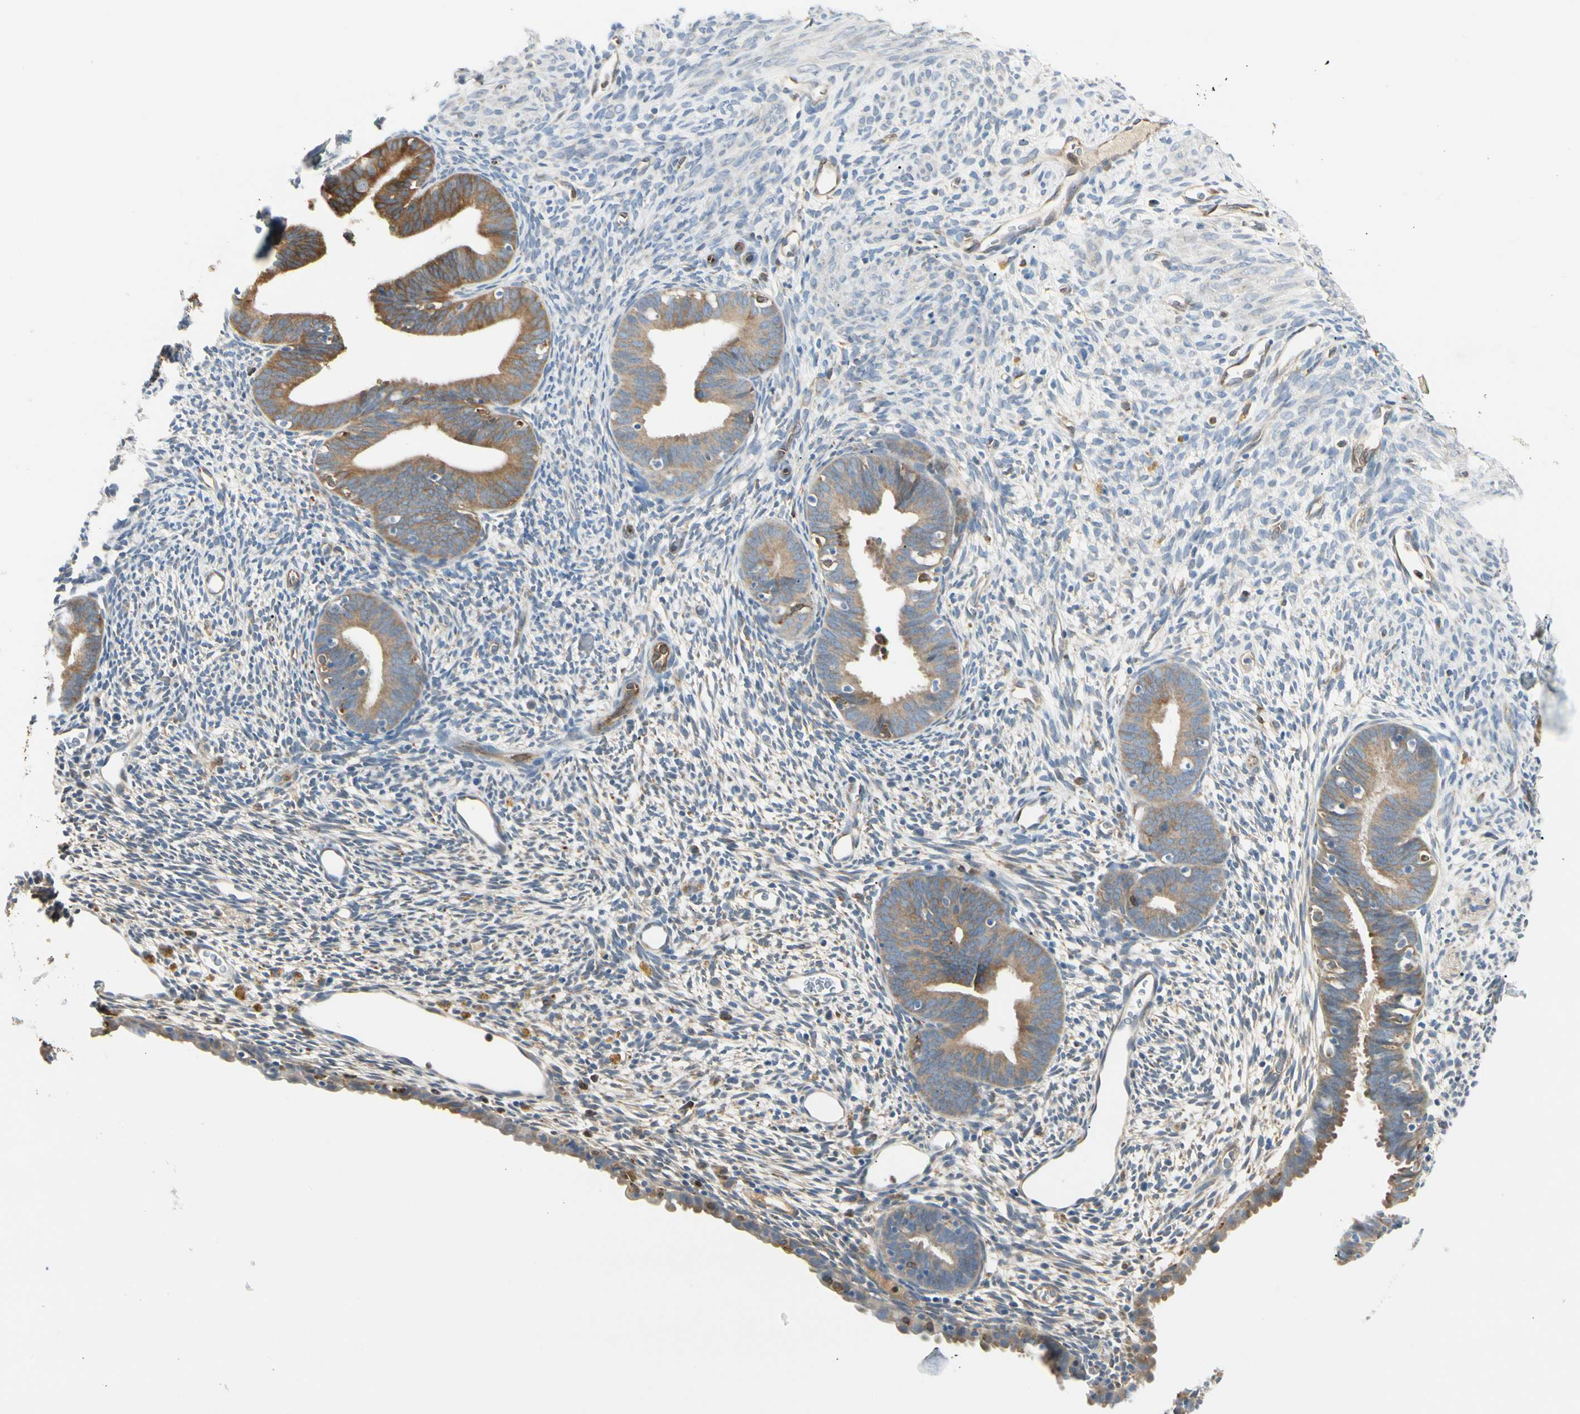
{"staining": {"intensity": "negative", "quantity": "none", "location": "none"}, "tissue": "endometrium", "cell_type": "Cells in endometrial stroma", "image_type": "normal", "snomed": [{"axis": "morphology", "description": "Normal tissue, NOS"}, {"axis": "morphology", "description": "Atrophy, NOS"}, {"axis": "topography", "description": "Uterus"}, {"axis": "topography", "description": "Endometrium"}], "caption": "The image demonstrates no staining of cells in endometrial stroma in normal endometrium.", "gene": "LPCAT2", "patient": {"sex": "female", "age": 68}}